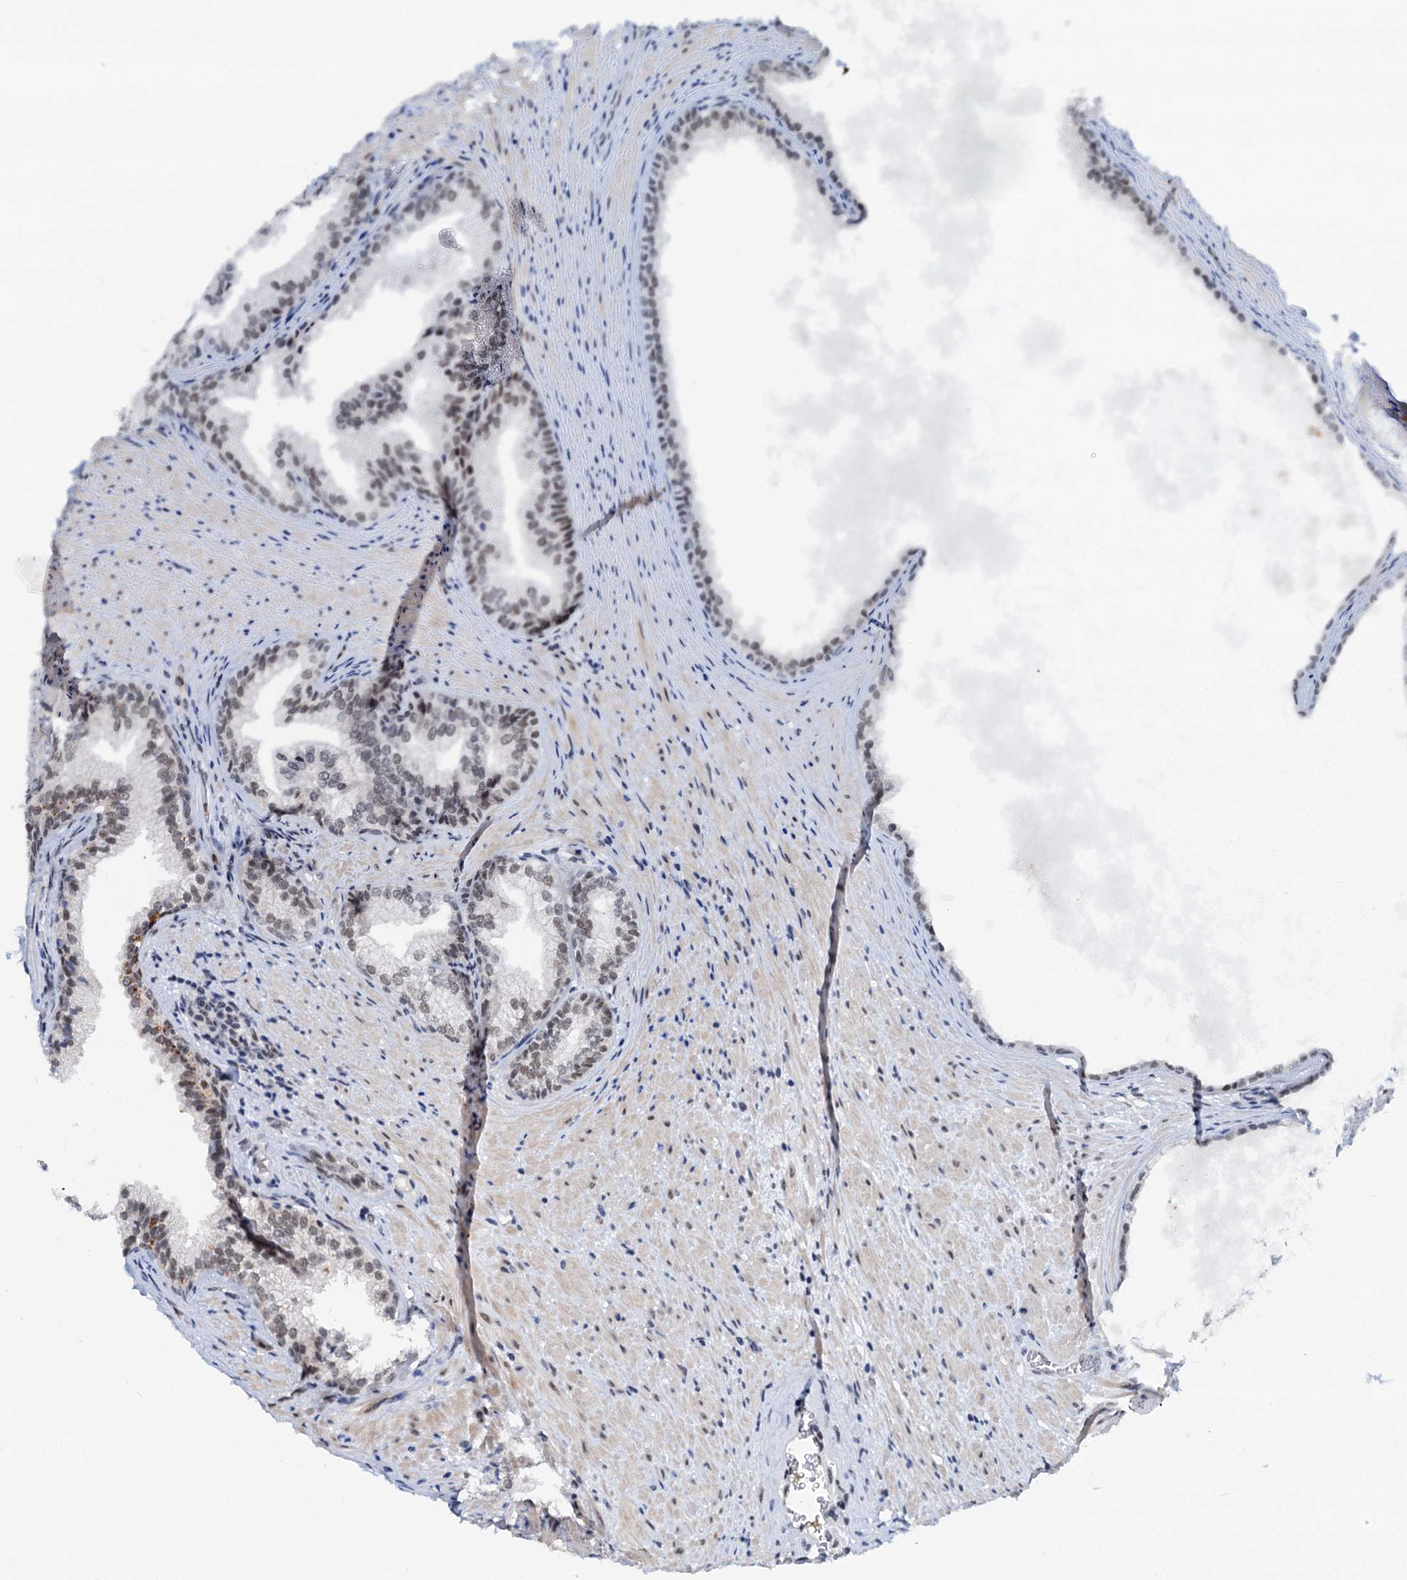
{"staining": {"intensity": "moderate", "quantity": ">75%", "location": "nuclear"}, "tissue": "prostate", "cell_type": "Glandular cells", "image_type": "normal", "snomed": [{"axis": "morphology", "description": "Normal tissue, NOS"}, {"axis": "topography", "description": "Prostate"}], "caption": "An image of human prostate stained for a protein shows moderate nuclear brown staining in glandular cells.", "gene": "SNRPD1", "patient": {"sex": "male", "age": 76}}